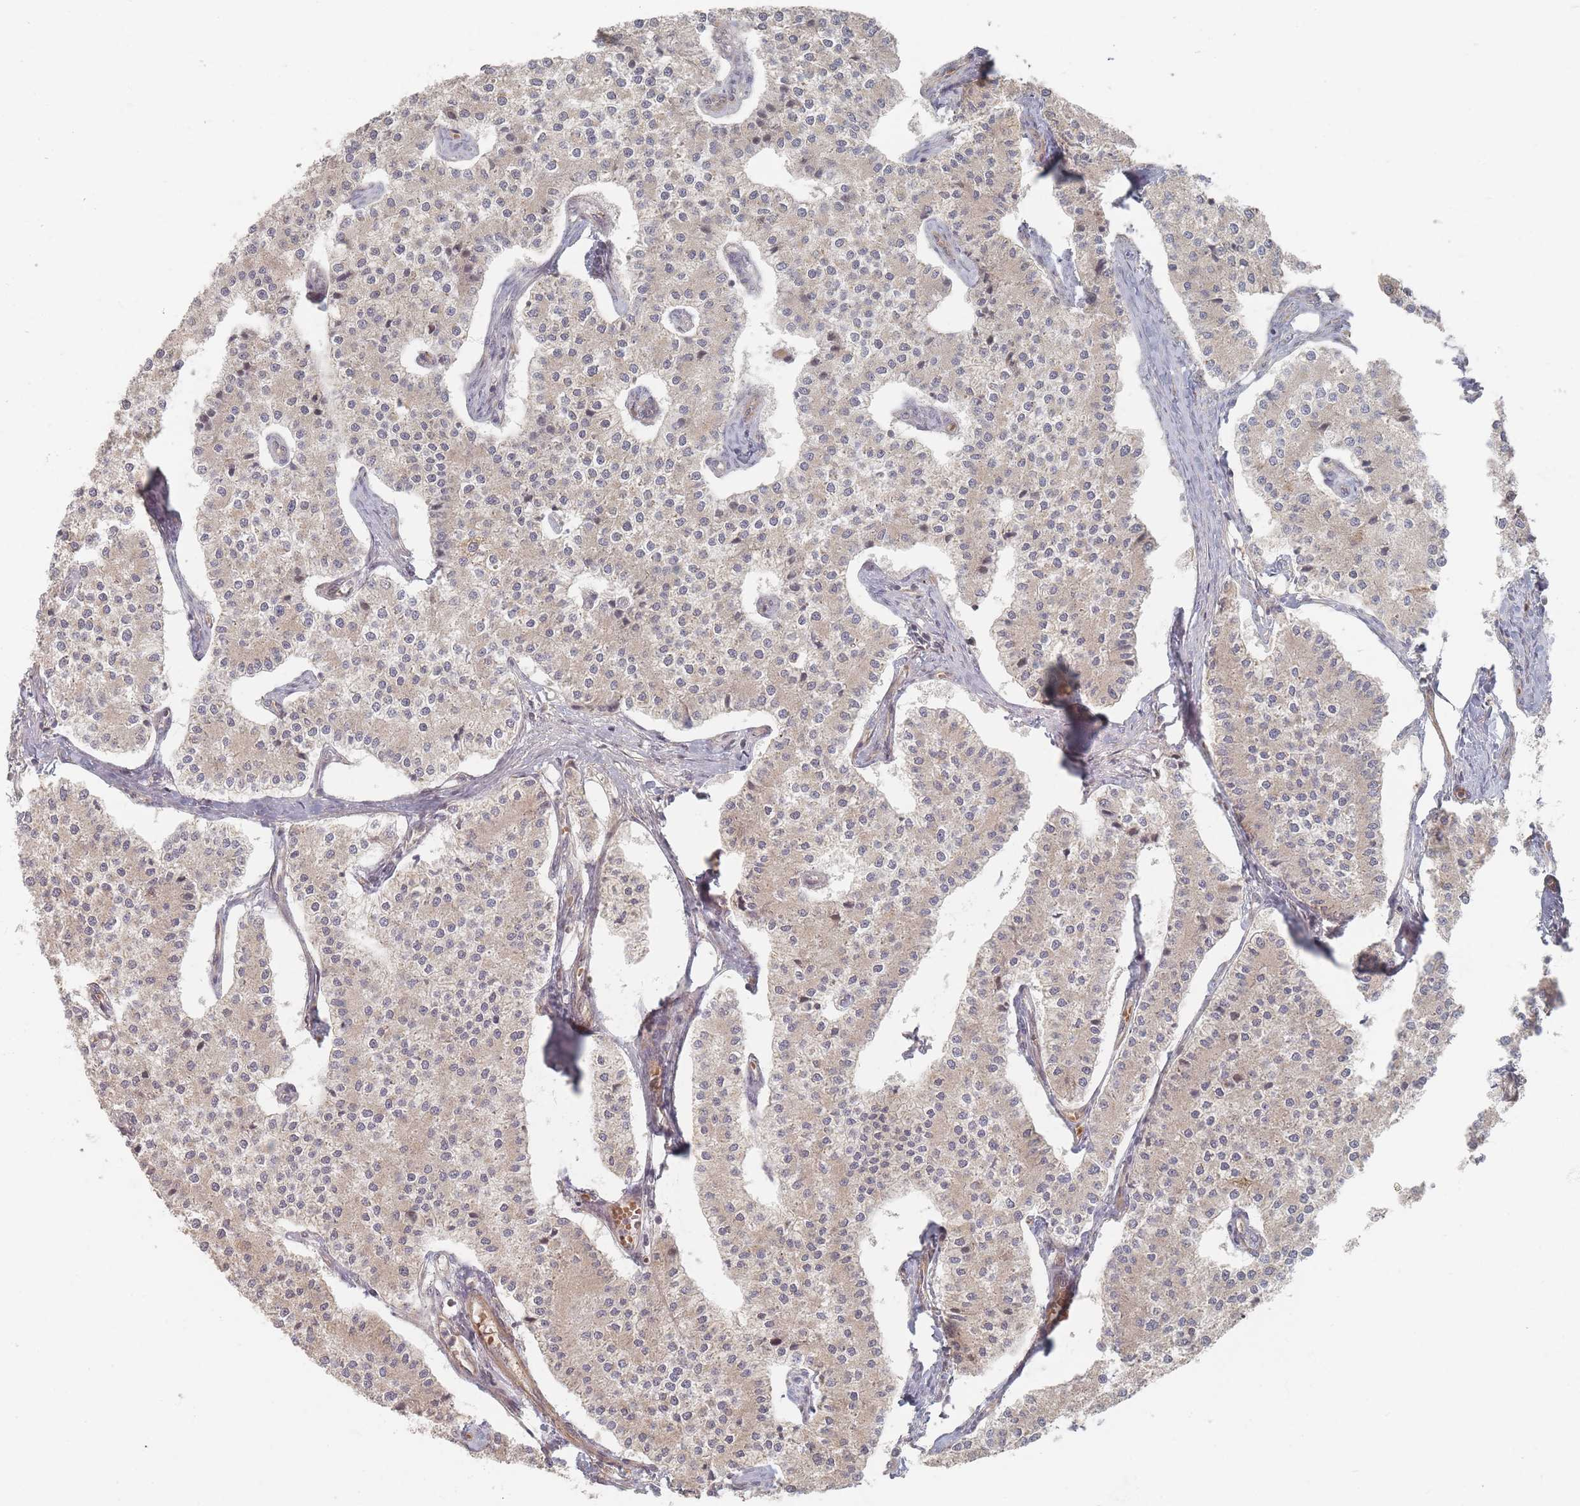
{"staining": {"intensity": "moderate", "quantity": "<25%", "location": "cytoplasmic/membranous"}, "tissue": "carcinoid", "cell_type": "Tumor cells", "image_type": "cancer", "snomed": [{"axis": "morphology", "description": "Carcinoid, malignant, NOS"}, {"axis": "topography", "description": "Colon"}], "caption": "Carcinoid (malignant) stained for a protein (brown) reveals moderate cytoplasmic/membranous positive expression in about <25% of tumor cells.", "gene": "GLE1", "patient": {"sex": "female", "age": 52}}